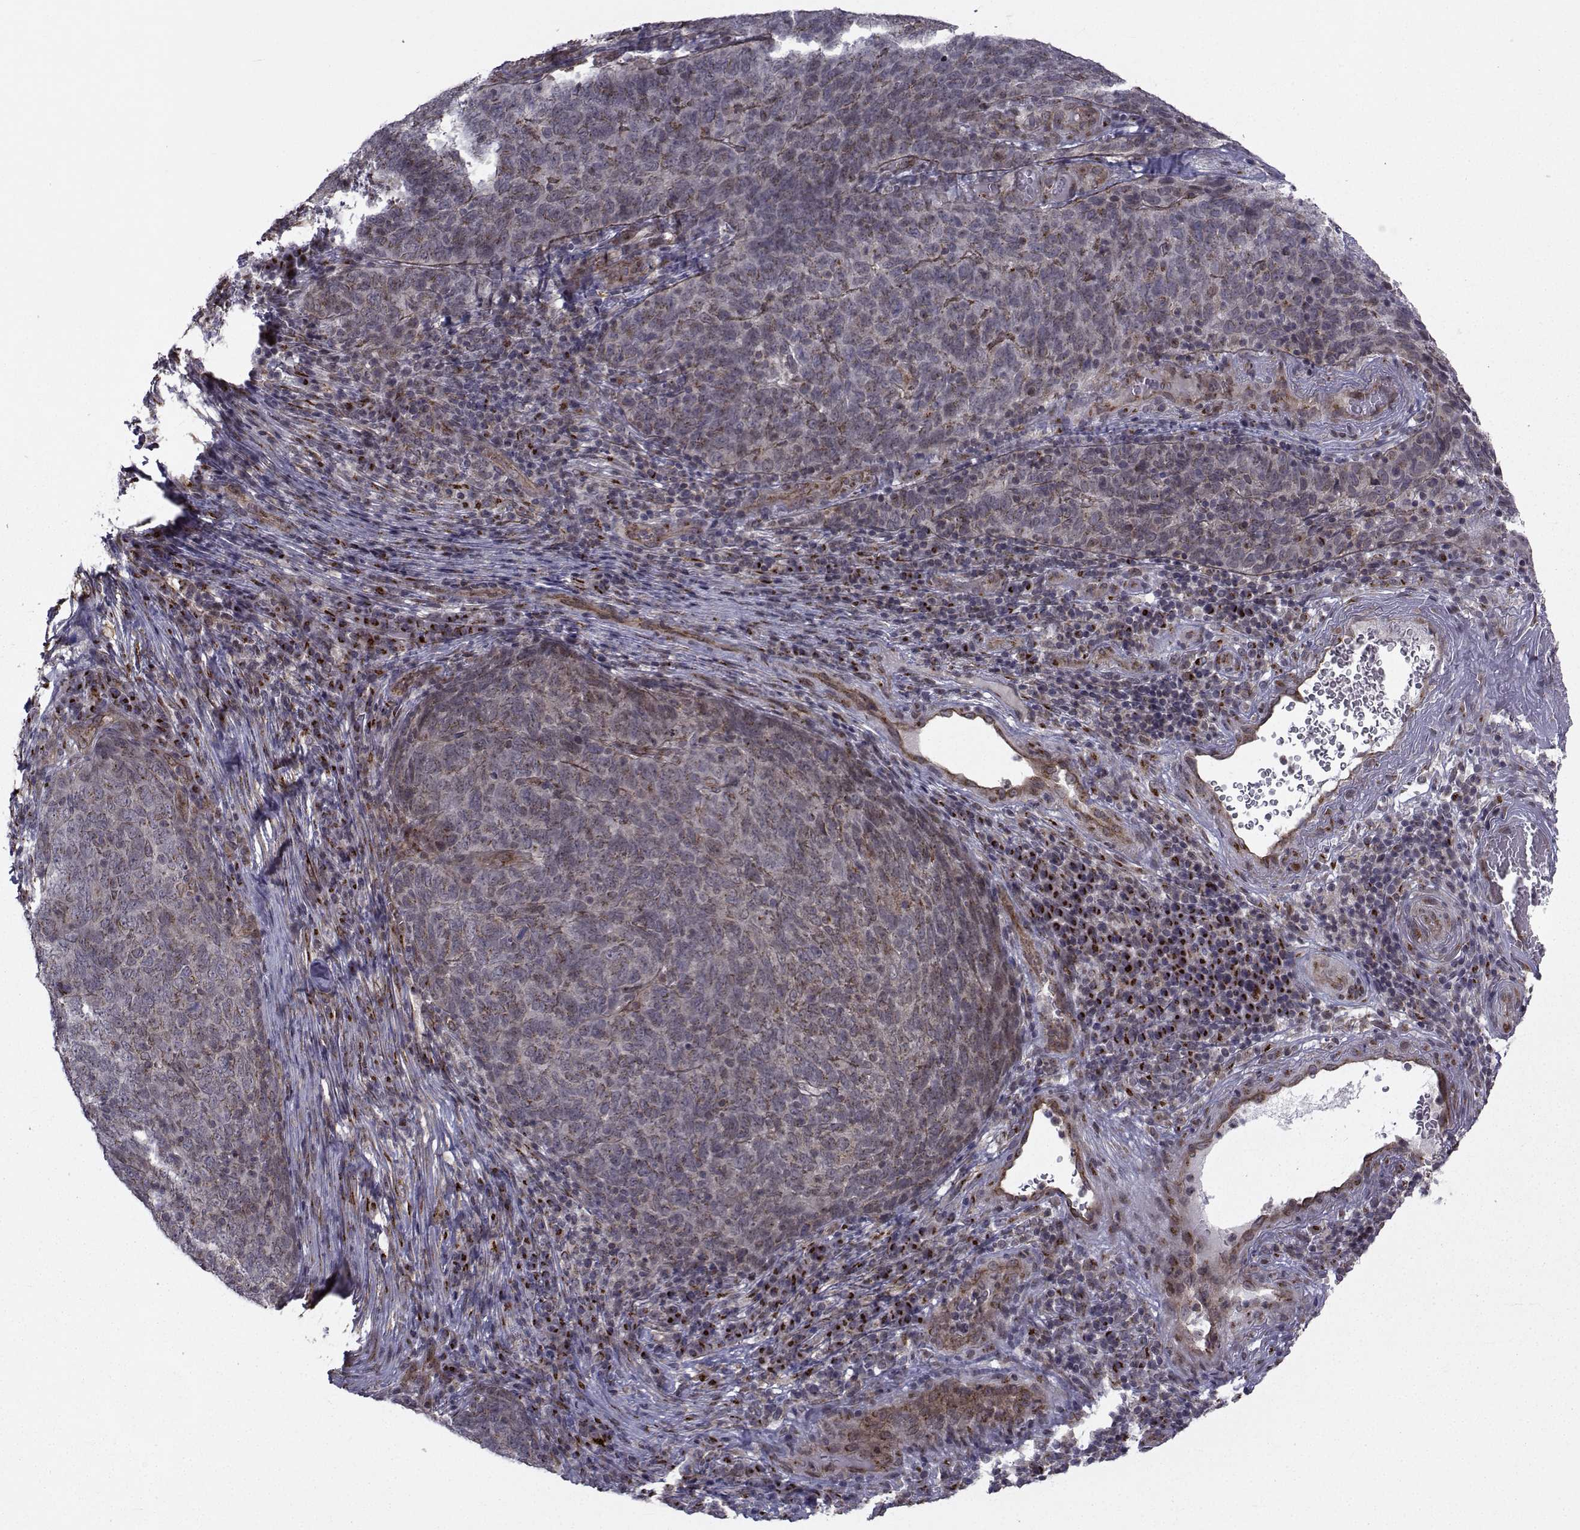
{"staining": {"intensity": "weak", "quantity": "<25%", "location": "cytoplasmic/membranous"}, "tissue": "skin cancer", "cell_type": "Tumor cells", "image_type": "cancer", "snomed": [{"axis": "morphology", "description": "Squamous cell carcinoma, NOS"}, {"axis": "topography", "description": "Skin"}, {"axis": "topography", "description": "Anal"}], "caption": "This is a photomicrograph of immunohistochemistry staining of skin squamous cell carcinoma, which shows no staining in tumor cells. The staining was performed using DAB to visualize the protein expression in brown, while the nuclei were stained in blue with hematoxylin (Magnification: 20x).", "gene": "ATP6V1C2", "patient": {"sex": "female", "age": 51}}